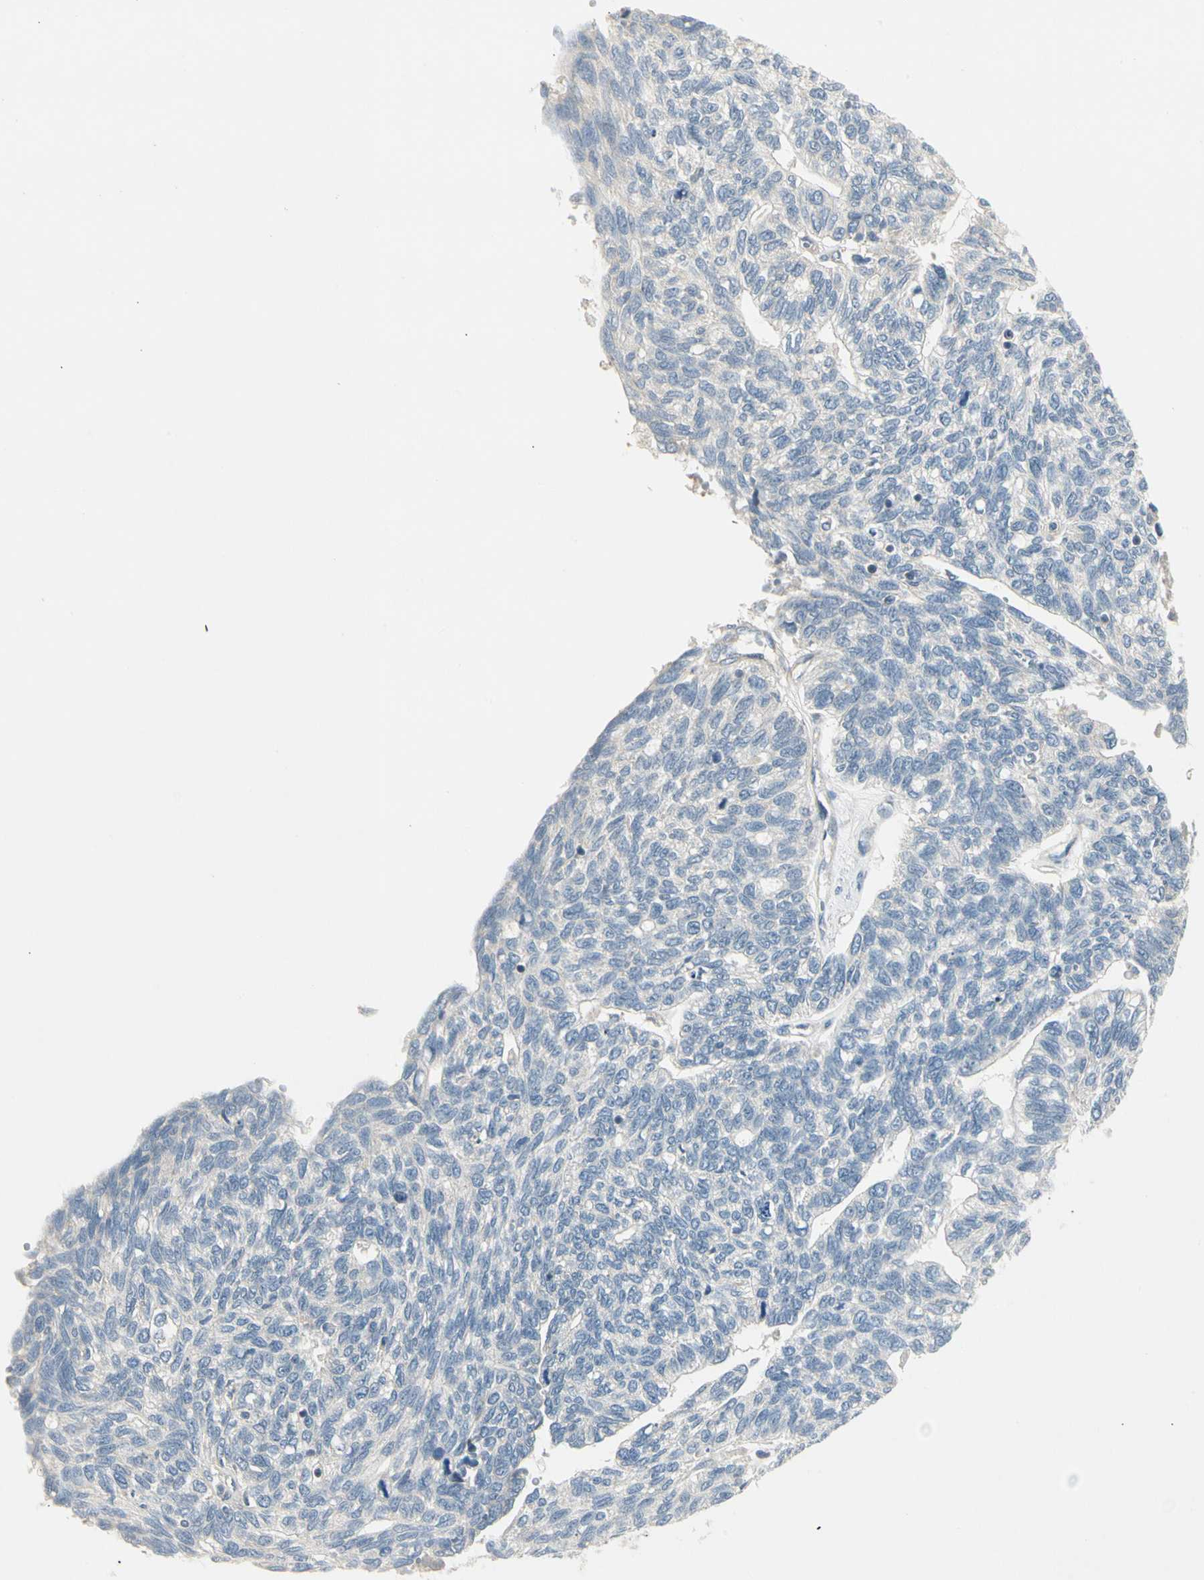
{"staining": {"intensity": "negative", "quantity": "none", "location": "none"}, "tissue": "ovarian cancer", "cell_type": "Tumor cells", "image_type": "cancer", "snomed": [{"axis": "morphology", "description": "Cystadenocarcinoma, serous, NOS"}, {"axis": "topography", "description": "Ovary"}], "caption": "DAB (3,3'-diaminobenzidine) immunohistochemical staining of ovarian cancer shows no significant expression in tumor cells.", "gene": "ADGRA3", "patient": {"sex": "female", "age": 79}}